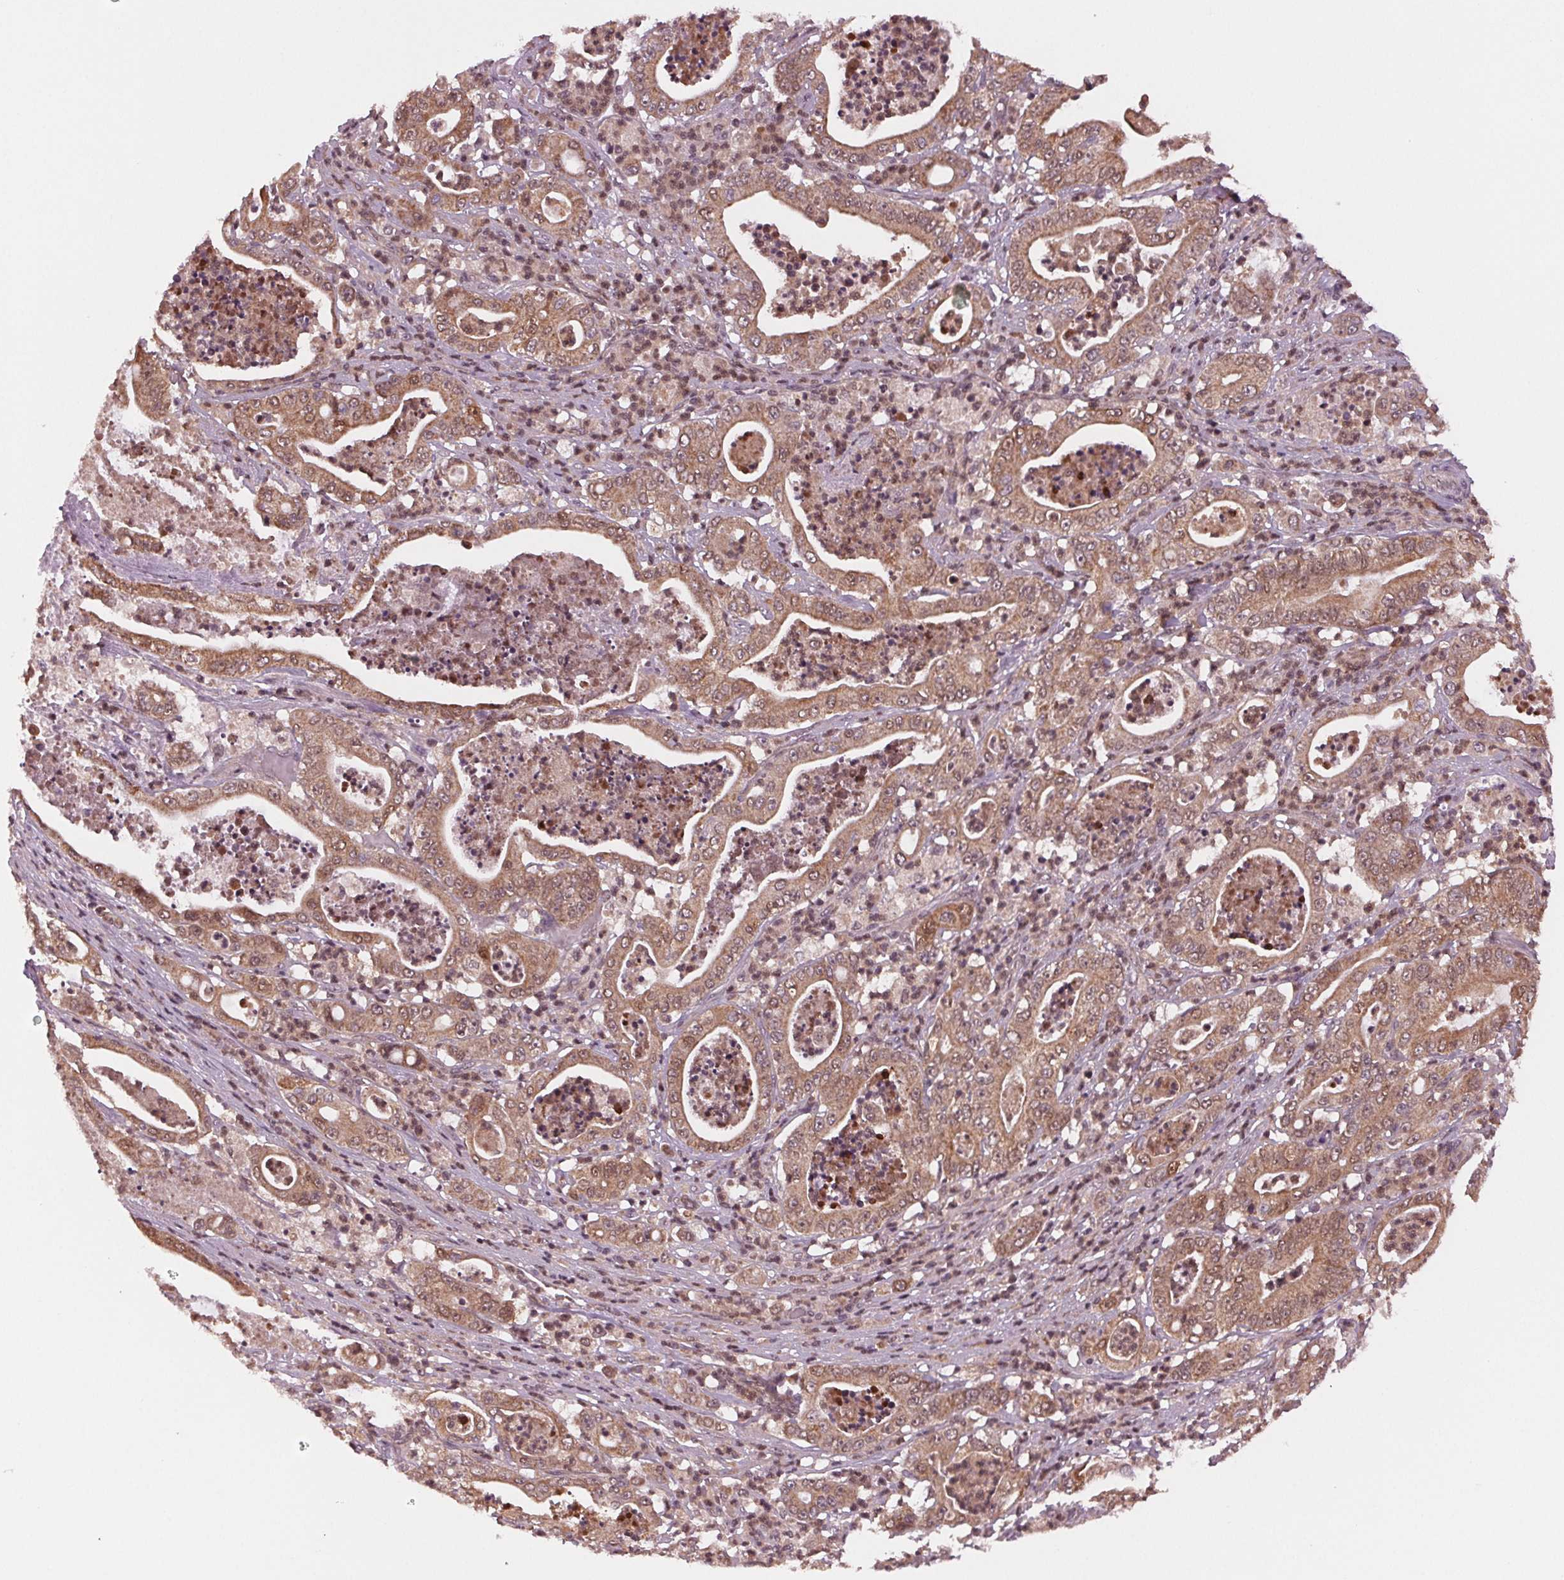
{"staining": {"intensity": "moderate", "quantity": ">75%", "location": "cytoplasmic/membranous,nuclear"}, "tissue": "pancreatic cancer", "cell_type": "Tumor cells", "image_type": "cancer", "snomed": [{"axis": "morphology", "description": "Adenocarcinoma, NOS"}, {"axis": "topography", "description": "Pancreas"}], "caption": "Protein staining of adenocarcinoma (pancreatic) tissue reveals moderate cytoplasmic/membranous and nuclear positivity in approximately >75% of tumor cells.", "gene": "STAT3", "patient": {"sex": "male", "age": 71}}